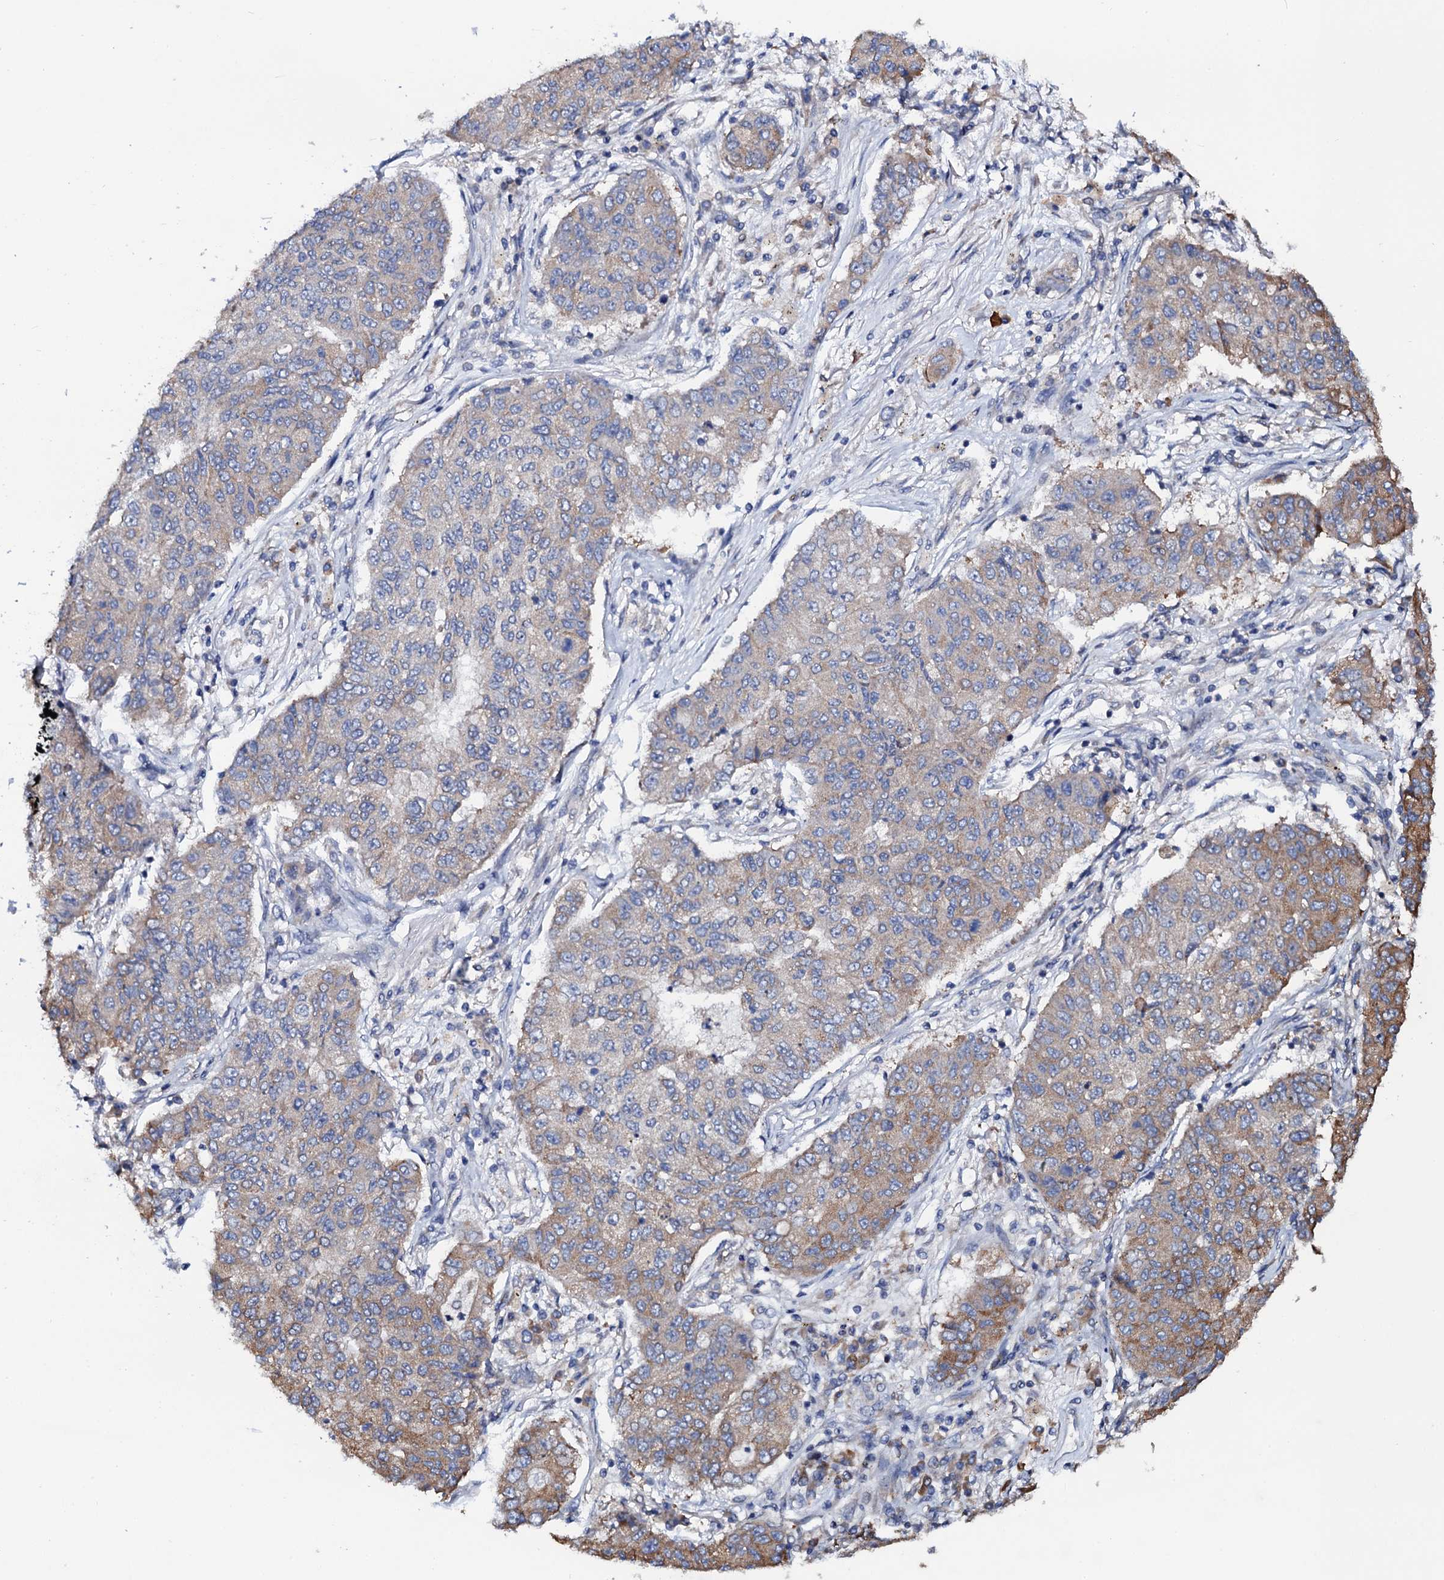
{"staining": {"intensity": "moderate", "quantity": "<25%", "location": "cytoplasmic/membranous"}, "tissue": "lung cancer", "cell_type": "Tumor cells", "image_type": "cancer", "snomed": [{"axis": "morphology", "description": "Squamous cell carcinoma, NOS"}, {"axis": "topography", "description": "Lung"}], "caption": "Immunohistochemistry of human lung squamous cell carcinoma exhibits low levels of moderate cytoplasmic/membranous positivity in approximately <25% of tumor cells.", "gene": "PGLS", "patient": {"sex": "male", "age": 74}}